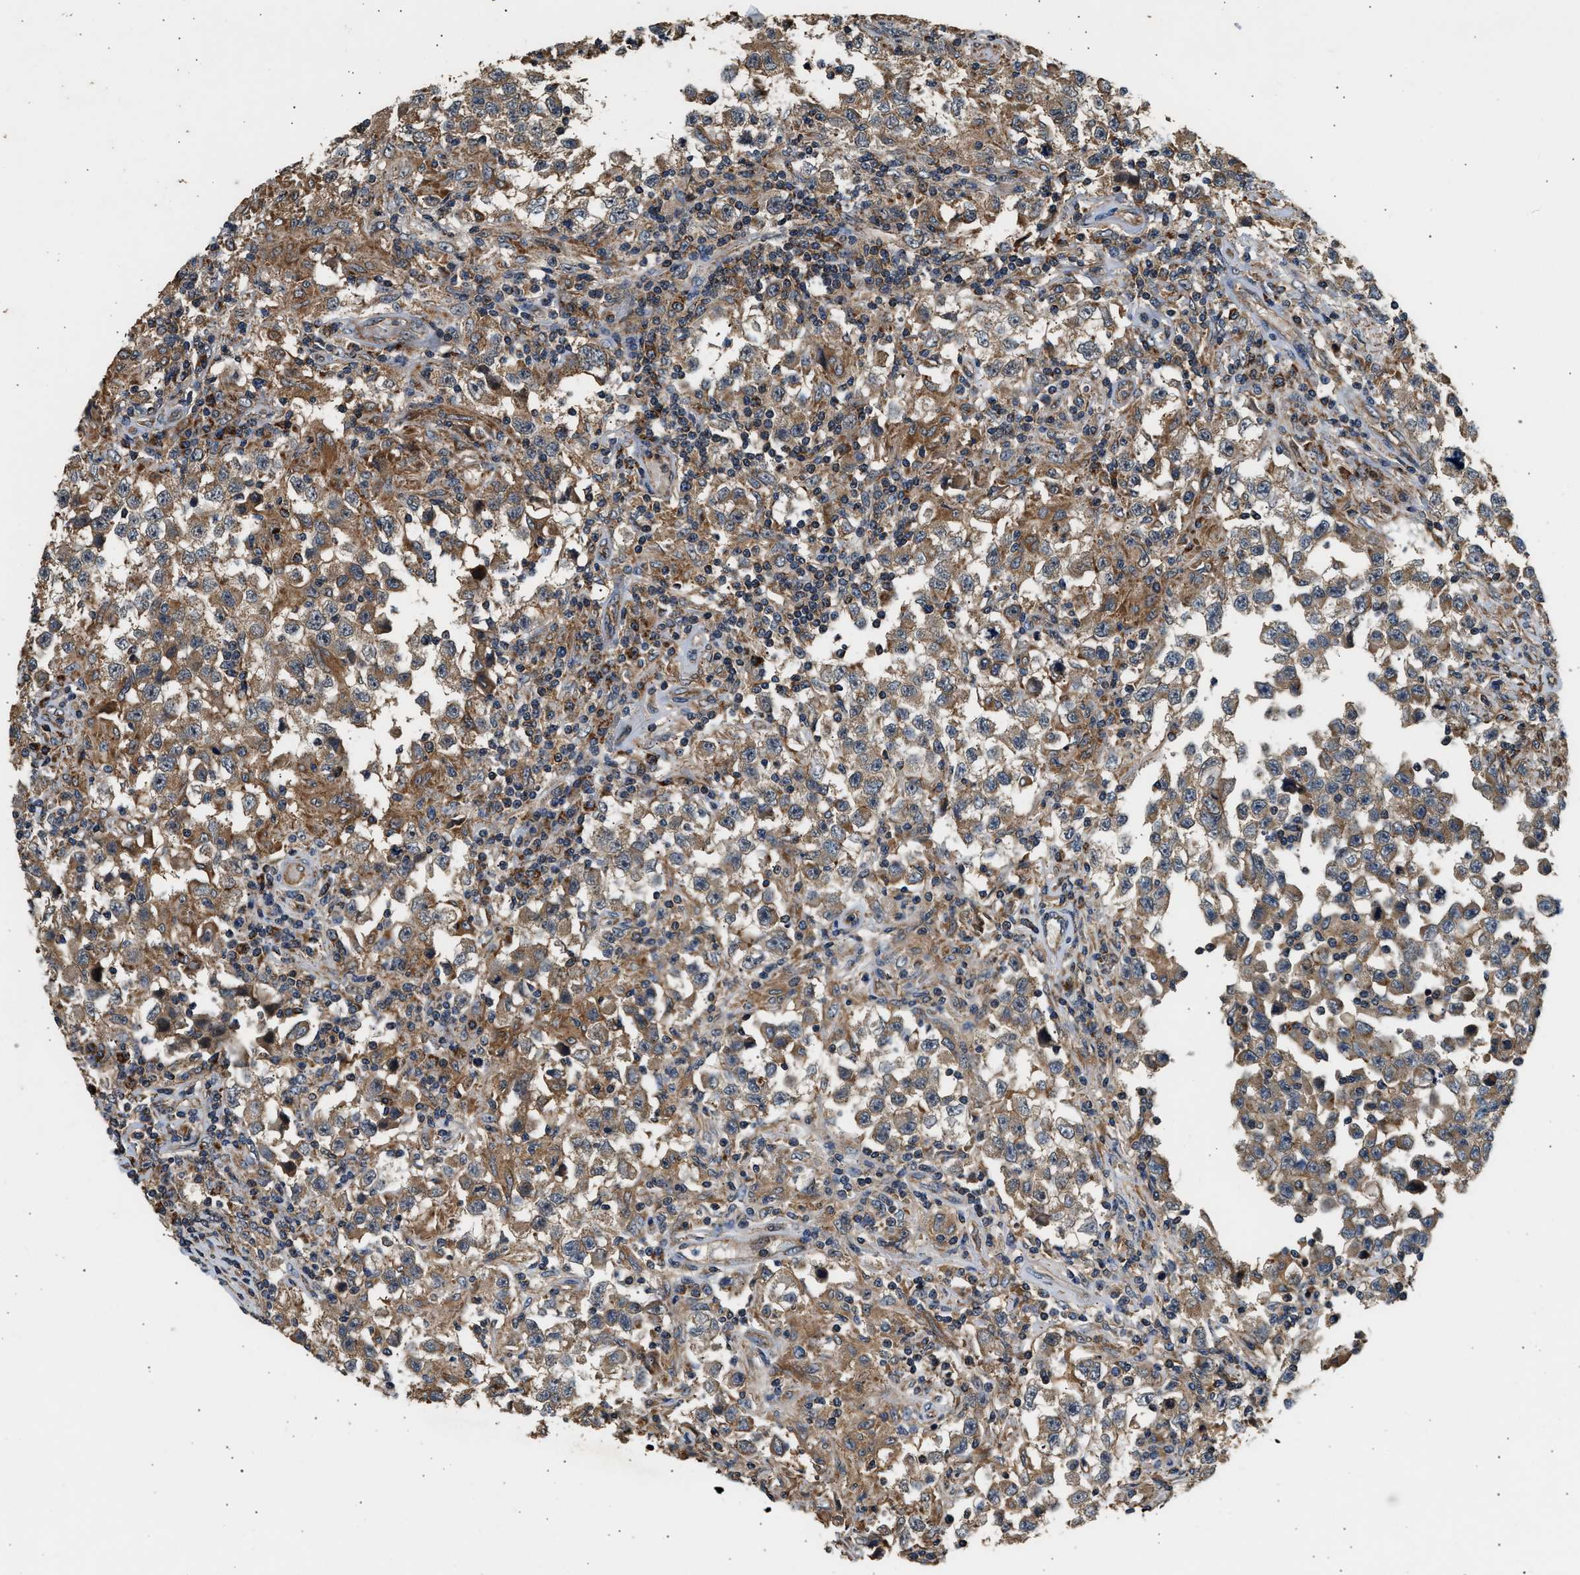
{"staining": {"intensity": "moderate", "quantity": ">75%", "location": "cytoplasmic/membranous"}, "tissue": "testis cancer", "cell_type": "Tumor cells", "image_type": "cancer", "snomed": [{"axis": "morphology", "description": "Carcinoma, Embryonal, NOS"}, {"axis": "topography", "description": "Testis"}], "caption": "A photomicrograph showing moderate cytoplasmic/membranous expression in about >75% of tumor cells in testis cancer (embryonal carcinoma), as visualized by brown immunohistochemical staining.", "gene": "DUSP14", "patient": {"sex": "male", "age": 21}}